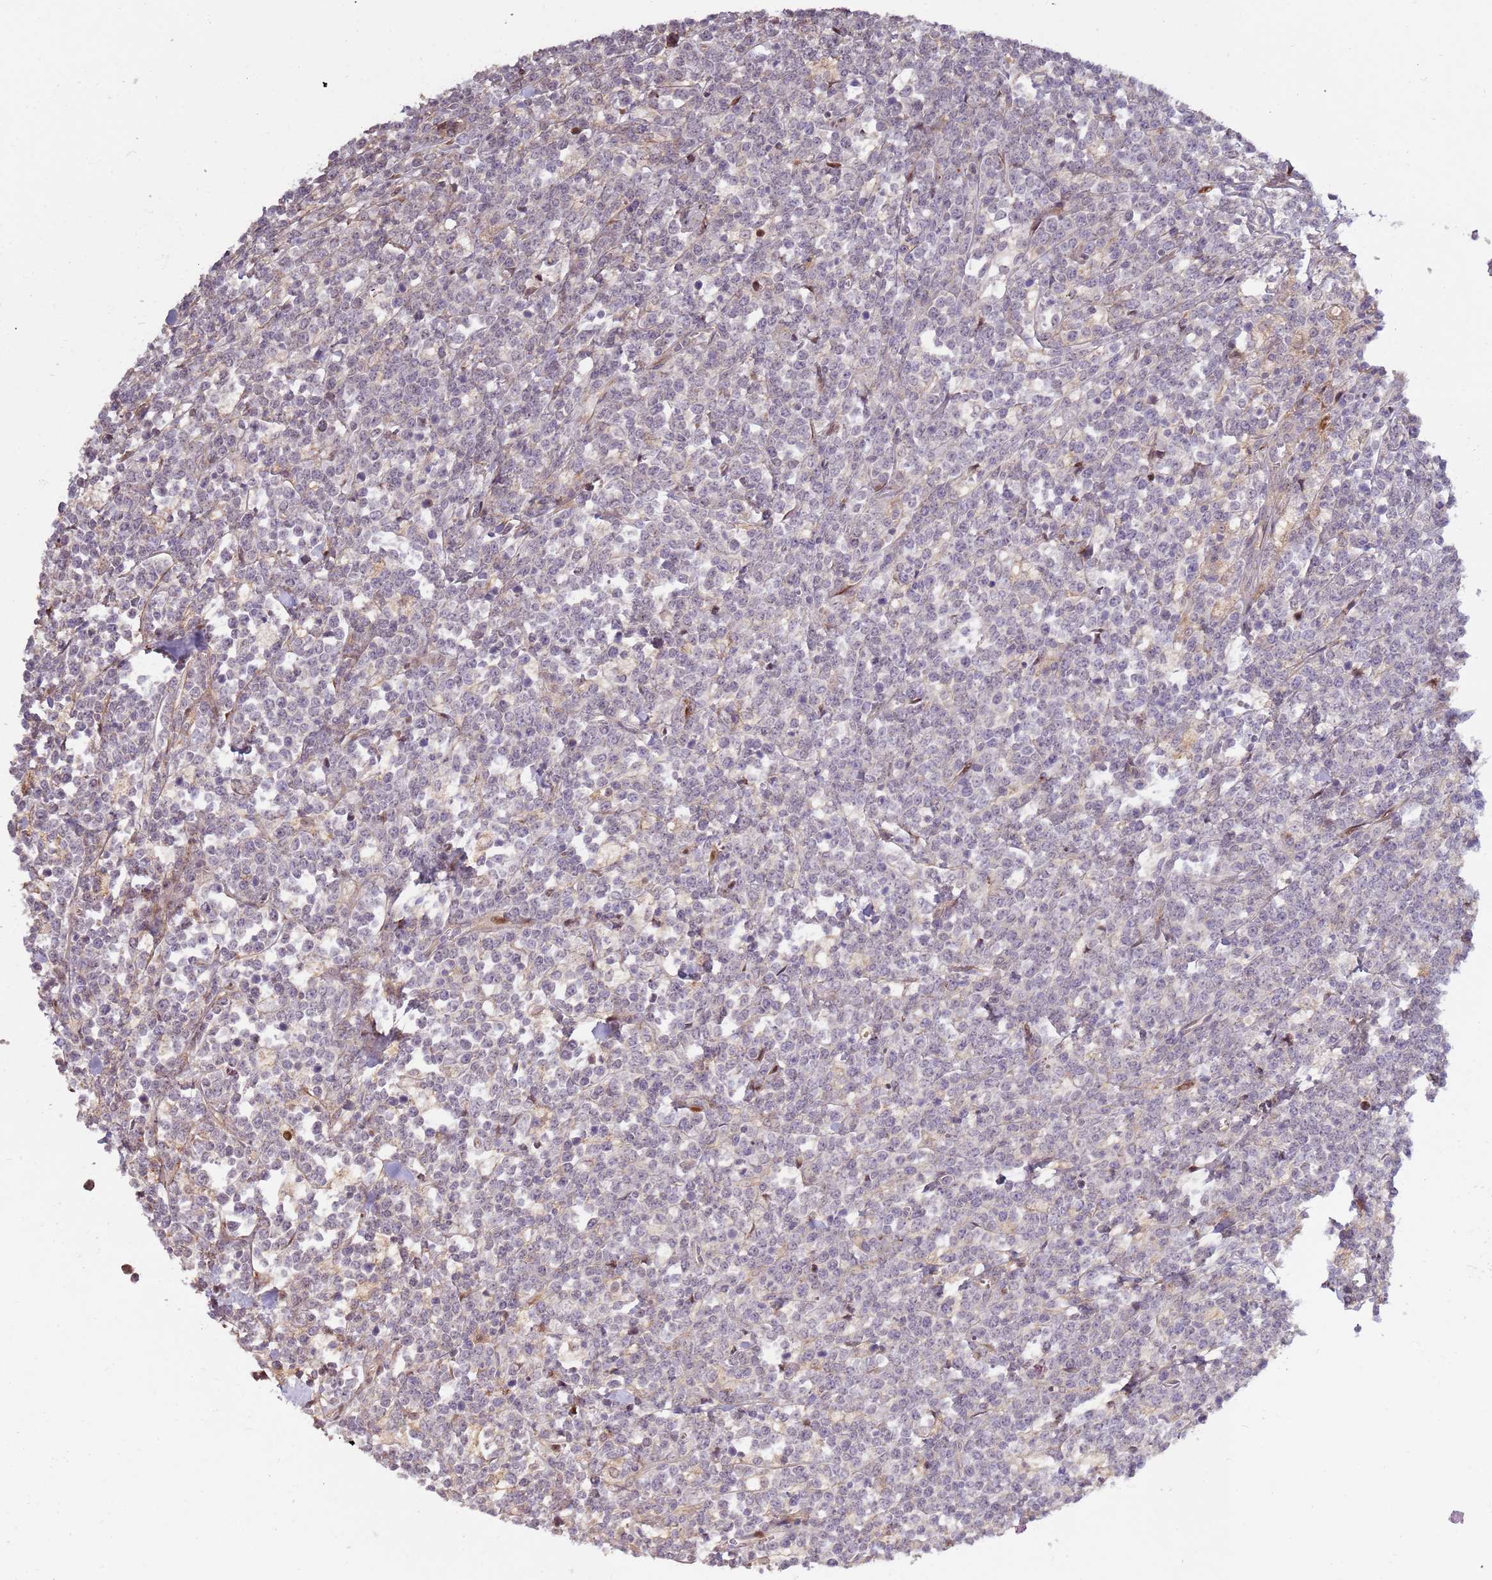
{"staining": {"intensity": "negative", "quantity": "none", "location": "none"}, "tissue": "lymphoma", "cell_type": "Tumor cells", "image_type": "cancer", "snomed": [{"axis": "morphology", "description": "Malignant lymphoma, non-Hodgkin's type, High grade"}, {"axis": "topography", "description": "Small intestine"}], "caption": "The histopathology image displays no significant staining in tumor cells of high-grade malignant lymphoma, non-Hodgkin's type. (Stains: DAB immunohistochemistry (IHC) with hematoxylin counter stain, Microscopy: brightfield microscopy at high magnification).", "gene": "RHBDL1", "patient": {"sex": "male", "age": 8}}